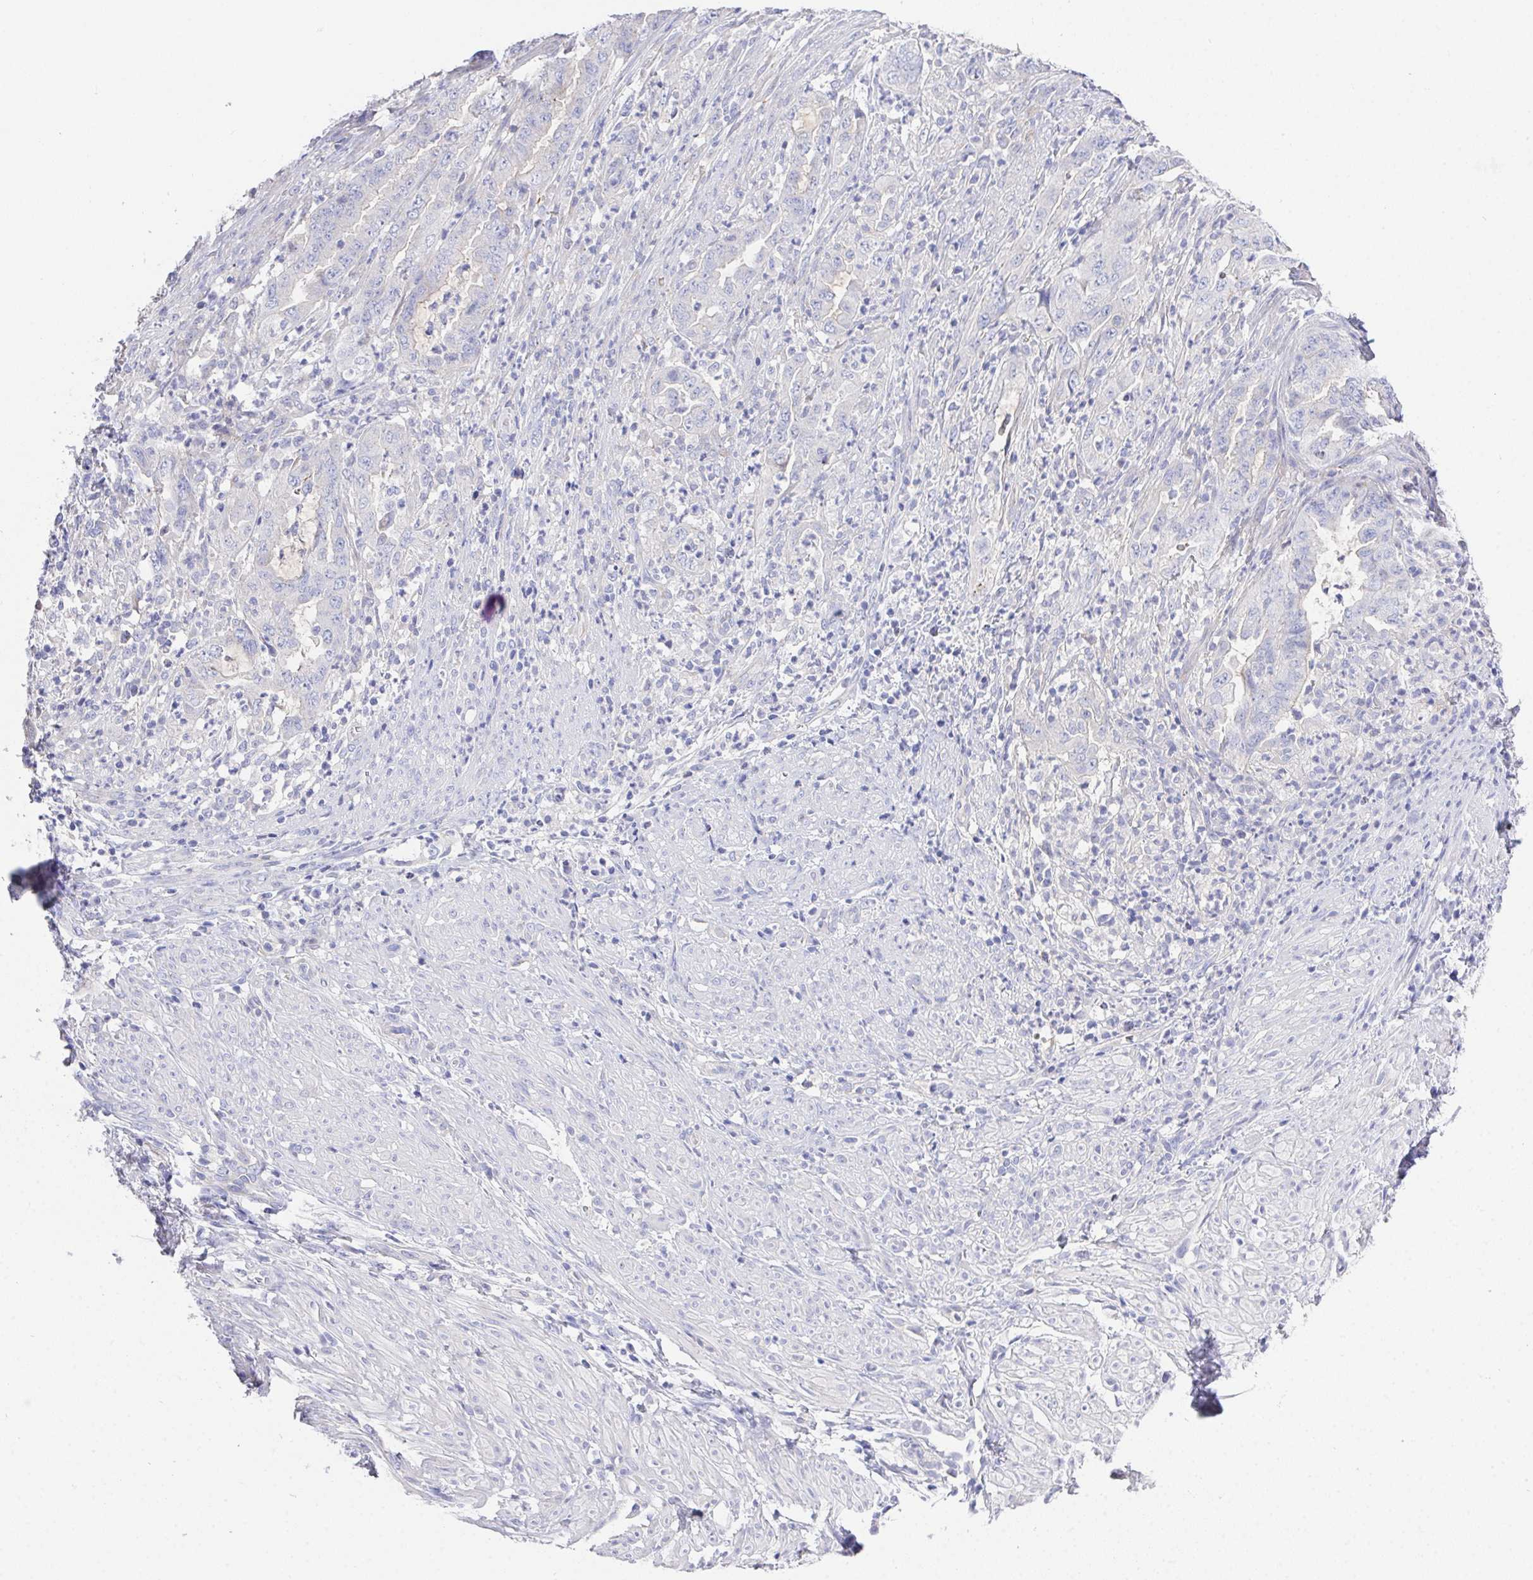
{"staining": {"intensity": "negative", "quantity": "none", "location": "none"}, "tissue": "endometrial cancer", "cell_type": "Tumor cells", "image_type": "cancer", "snomed": [{"axis": "morphology", "description": "Adenocarcinoma, NOS"}, {"axis": "topography", "description": "Endometrium"}], "caption": "Immunohistochemistry of endometrial cancer (adenocarcinoma) reveals no expression in tumor cells.", "gene": "PRG3", "patient": {"sex": "female", "age": 51}}